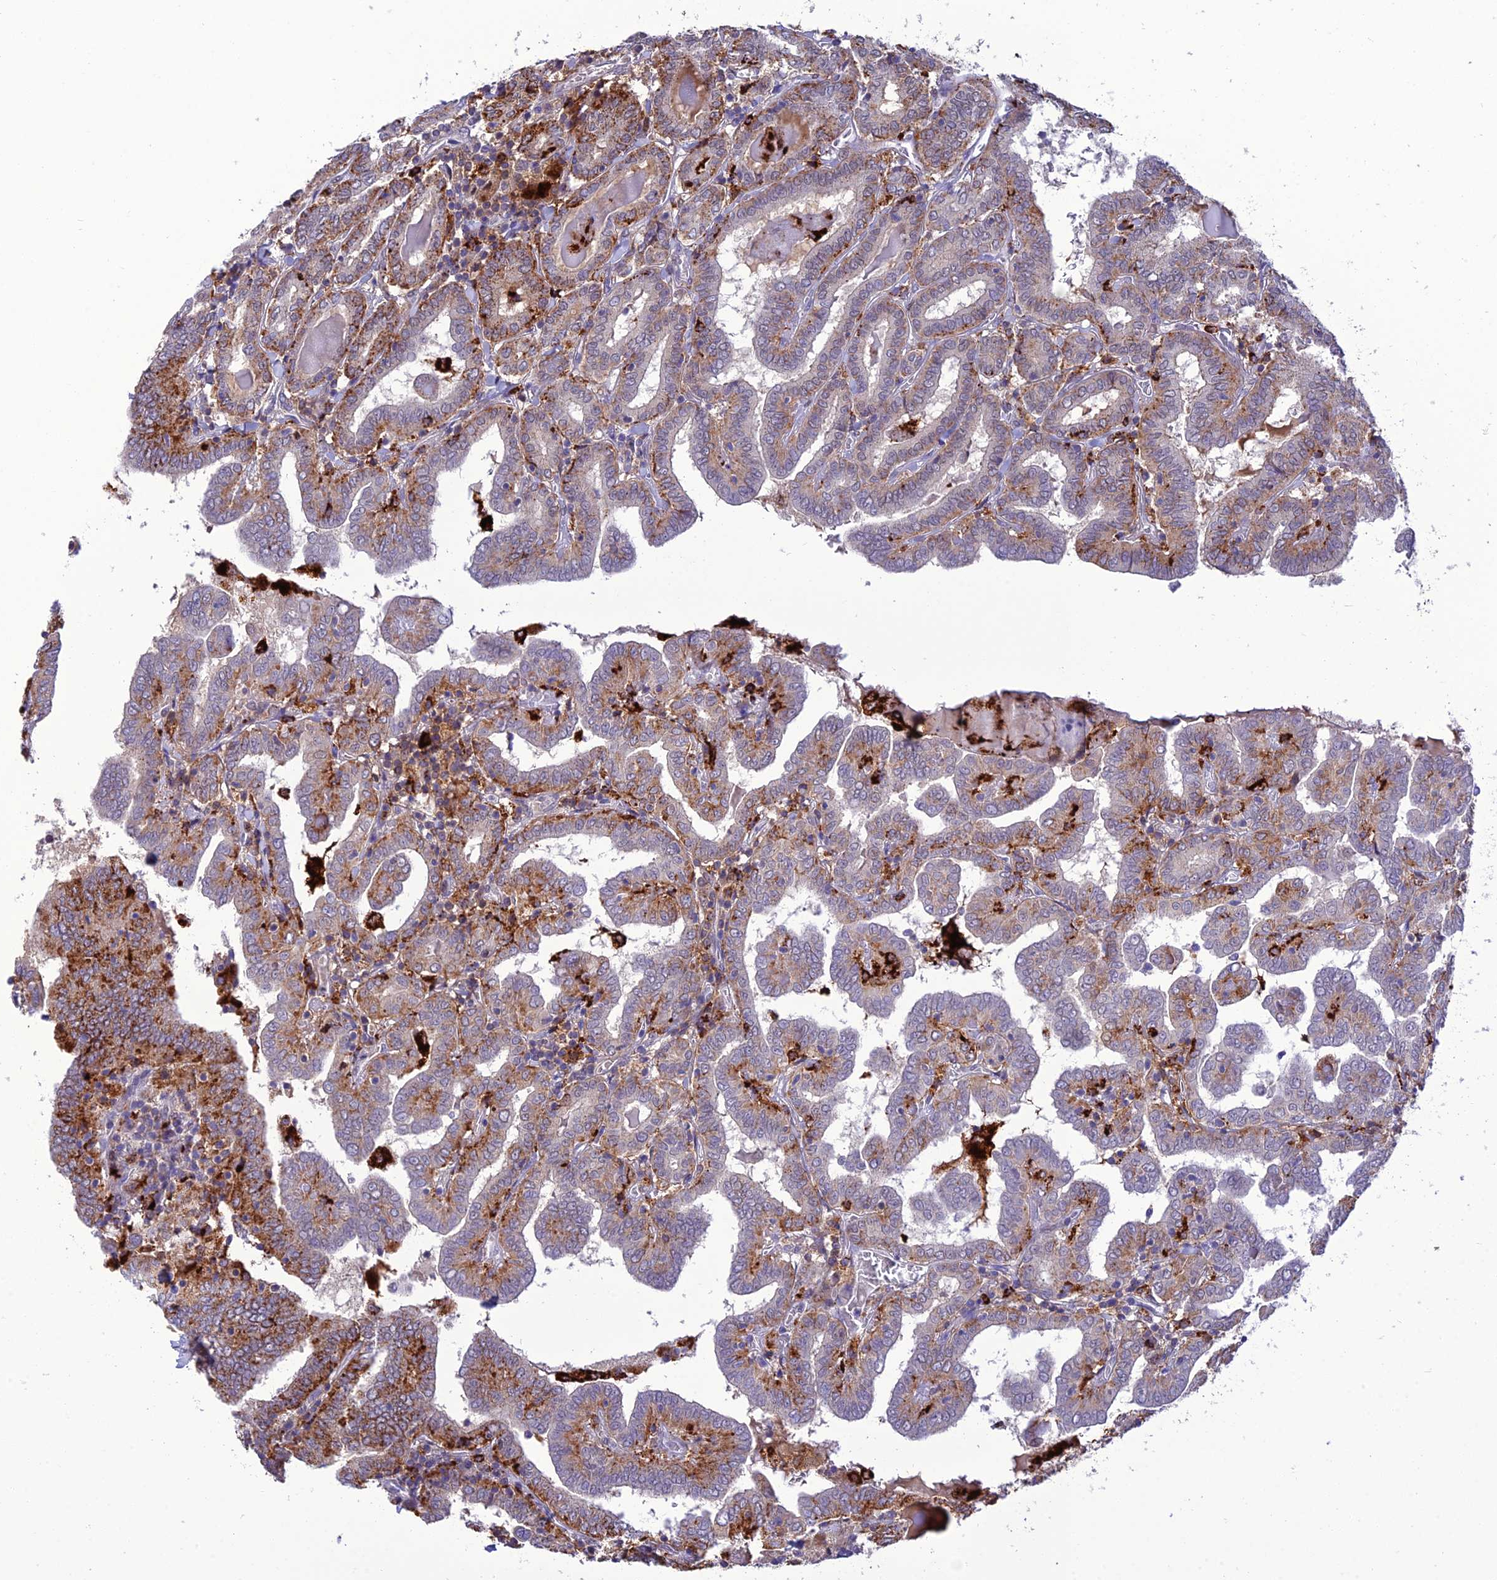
{"staining": {"intensity": "moderate", "quantity": "25%-75%", "location": "cytoplasmic/membranous"}, "tissue": "thyroid cancer", "cell_type": "Tumor cells", "image_type": "cancer", "snomed": [{"axis": "morphology", "description": "Papillary adenocarcinoma, NOS"}, {"axis": "topography", "description": "Thyroid gland"}], "caption": "Tumor cells demonstrate medium levels of moderate cytoplasmic/membranous staining in about 25%-75% of cells in papillary adenocarcinoma (thyroid). Using DAB (3,3'-diaminobenzidine) (brown) and hematoxylin (blue) stains, captured at high magnification using brightfield microscopy.", "gene": "HIC1", "patient": {"sex": "female", "age": 72}}